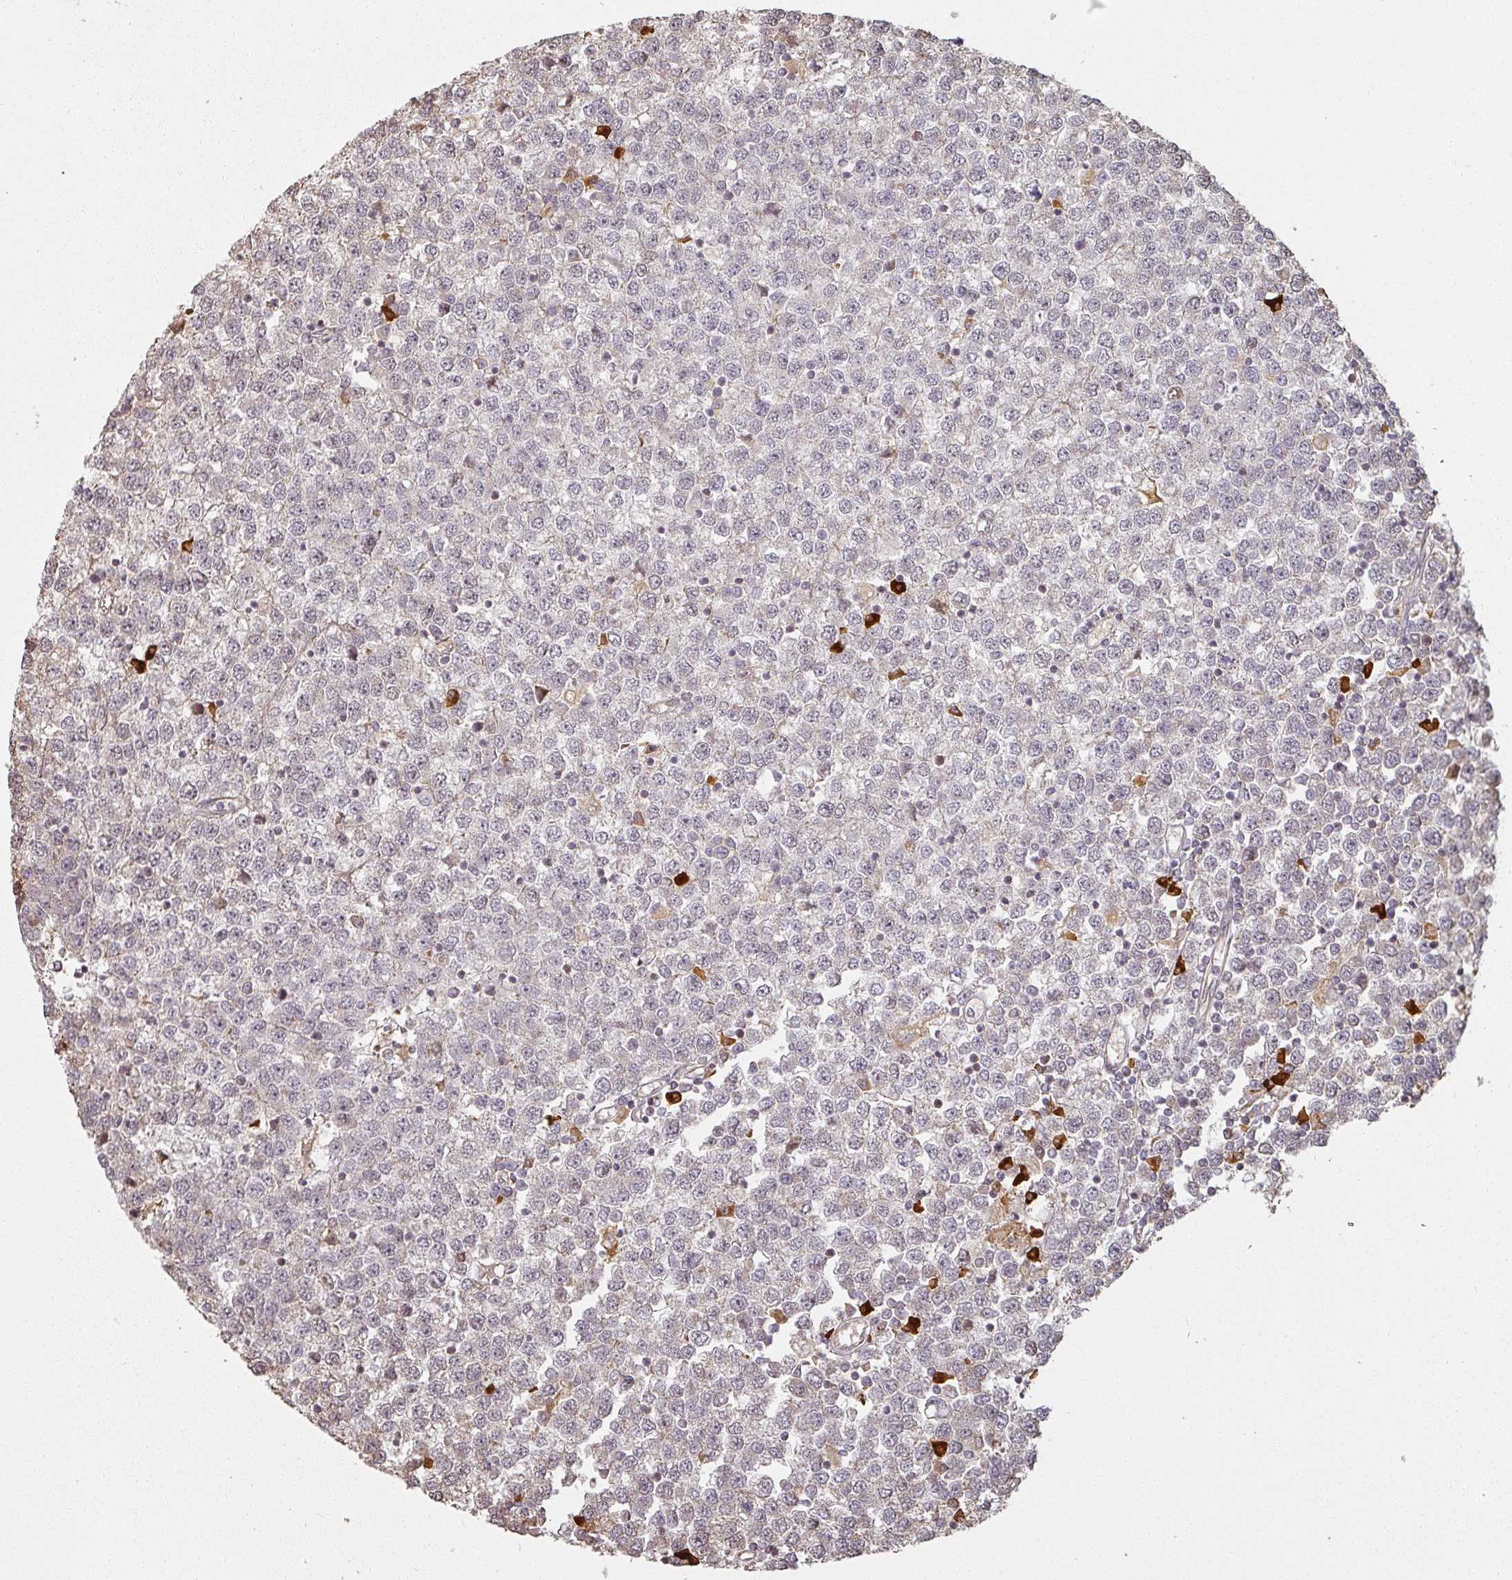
{"staining": {"intensity": "negative", "quantity": "none", "location": "none"}, "tissue": "testis cancer", "cell_type": "Tumor cells", "image_type": "cancer", "snomed": [{"axis": "morphology", "description": "Seminoma, NOS"}, {"axis": "topography", "description": "Testis"}], "caption": "Immunohistochemistry (IHC) photomicrograph of testis cancer (seminoma) stained for a protein (brown), which demonstrates no staining in tumor cells.", "gene": "MED19", "patient": {"sex": "male", "age": 65}}